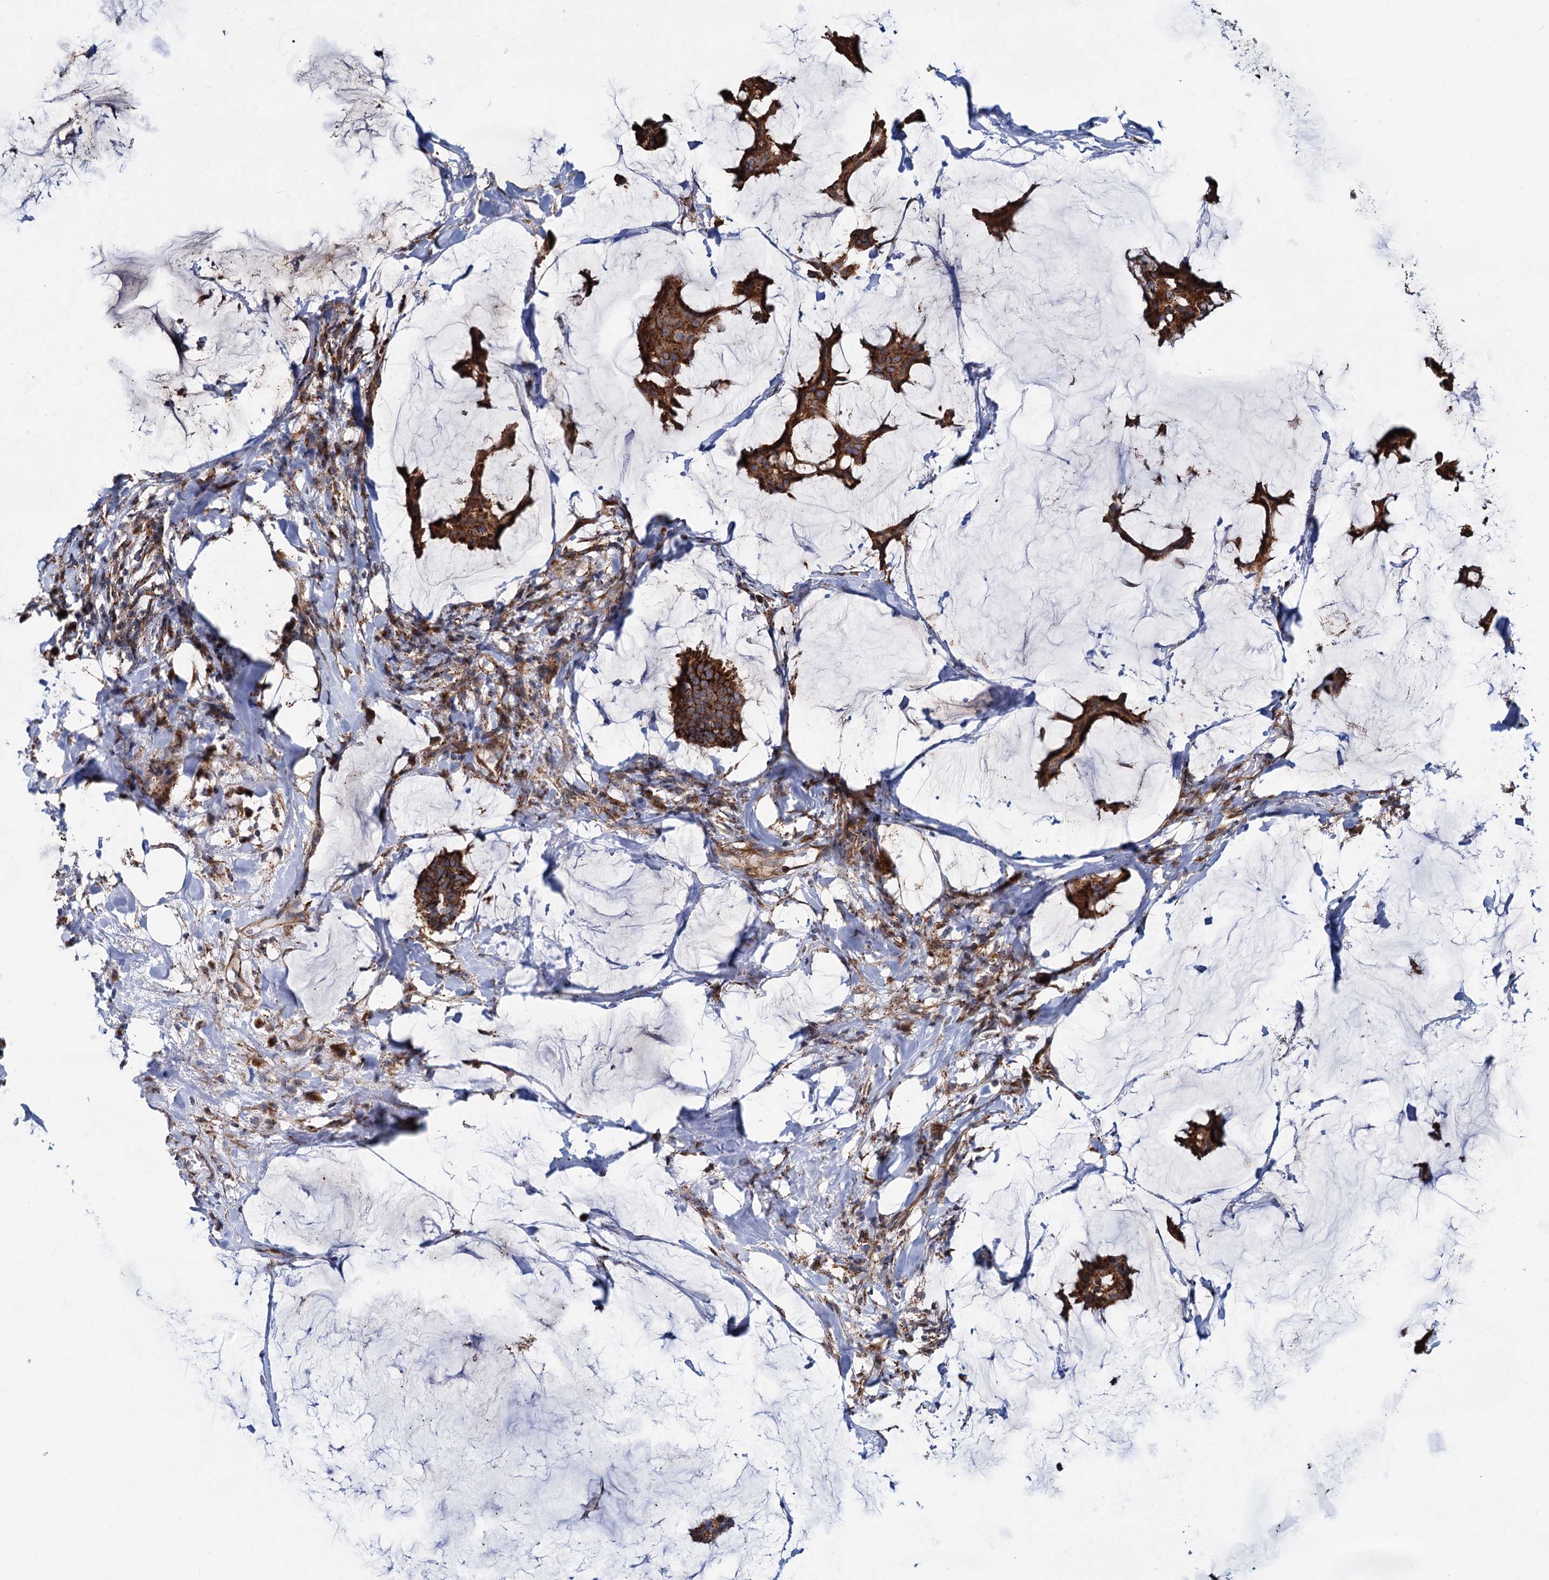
{"staining": {"intensity": "moderate", "quantity": ">75%", "location": "cytoplasmic/membranous"}, "tissue": "breast cancer", "cell_type": "Tumor cells", "image_type": "cancer", "snomed": [{"axis": "morphology", "description": "Duct carcinoma"}, {"axis": "topography", "description": "Breast"}], "caption": "High-power microscopy captured an immunohistochemistry micrograph of breast cancer (infiltrating ductal carcinoma), revealing moderate cytoplasmic/membranous staining in about >75% of tumor cells.", "gene": "PSEN1", "patient": {"sex": "female", "age": 93}}